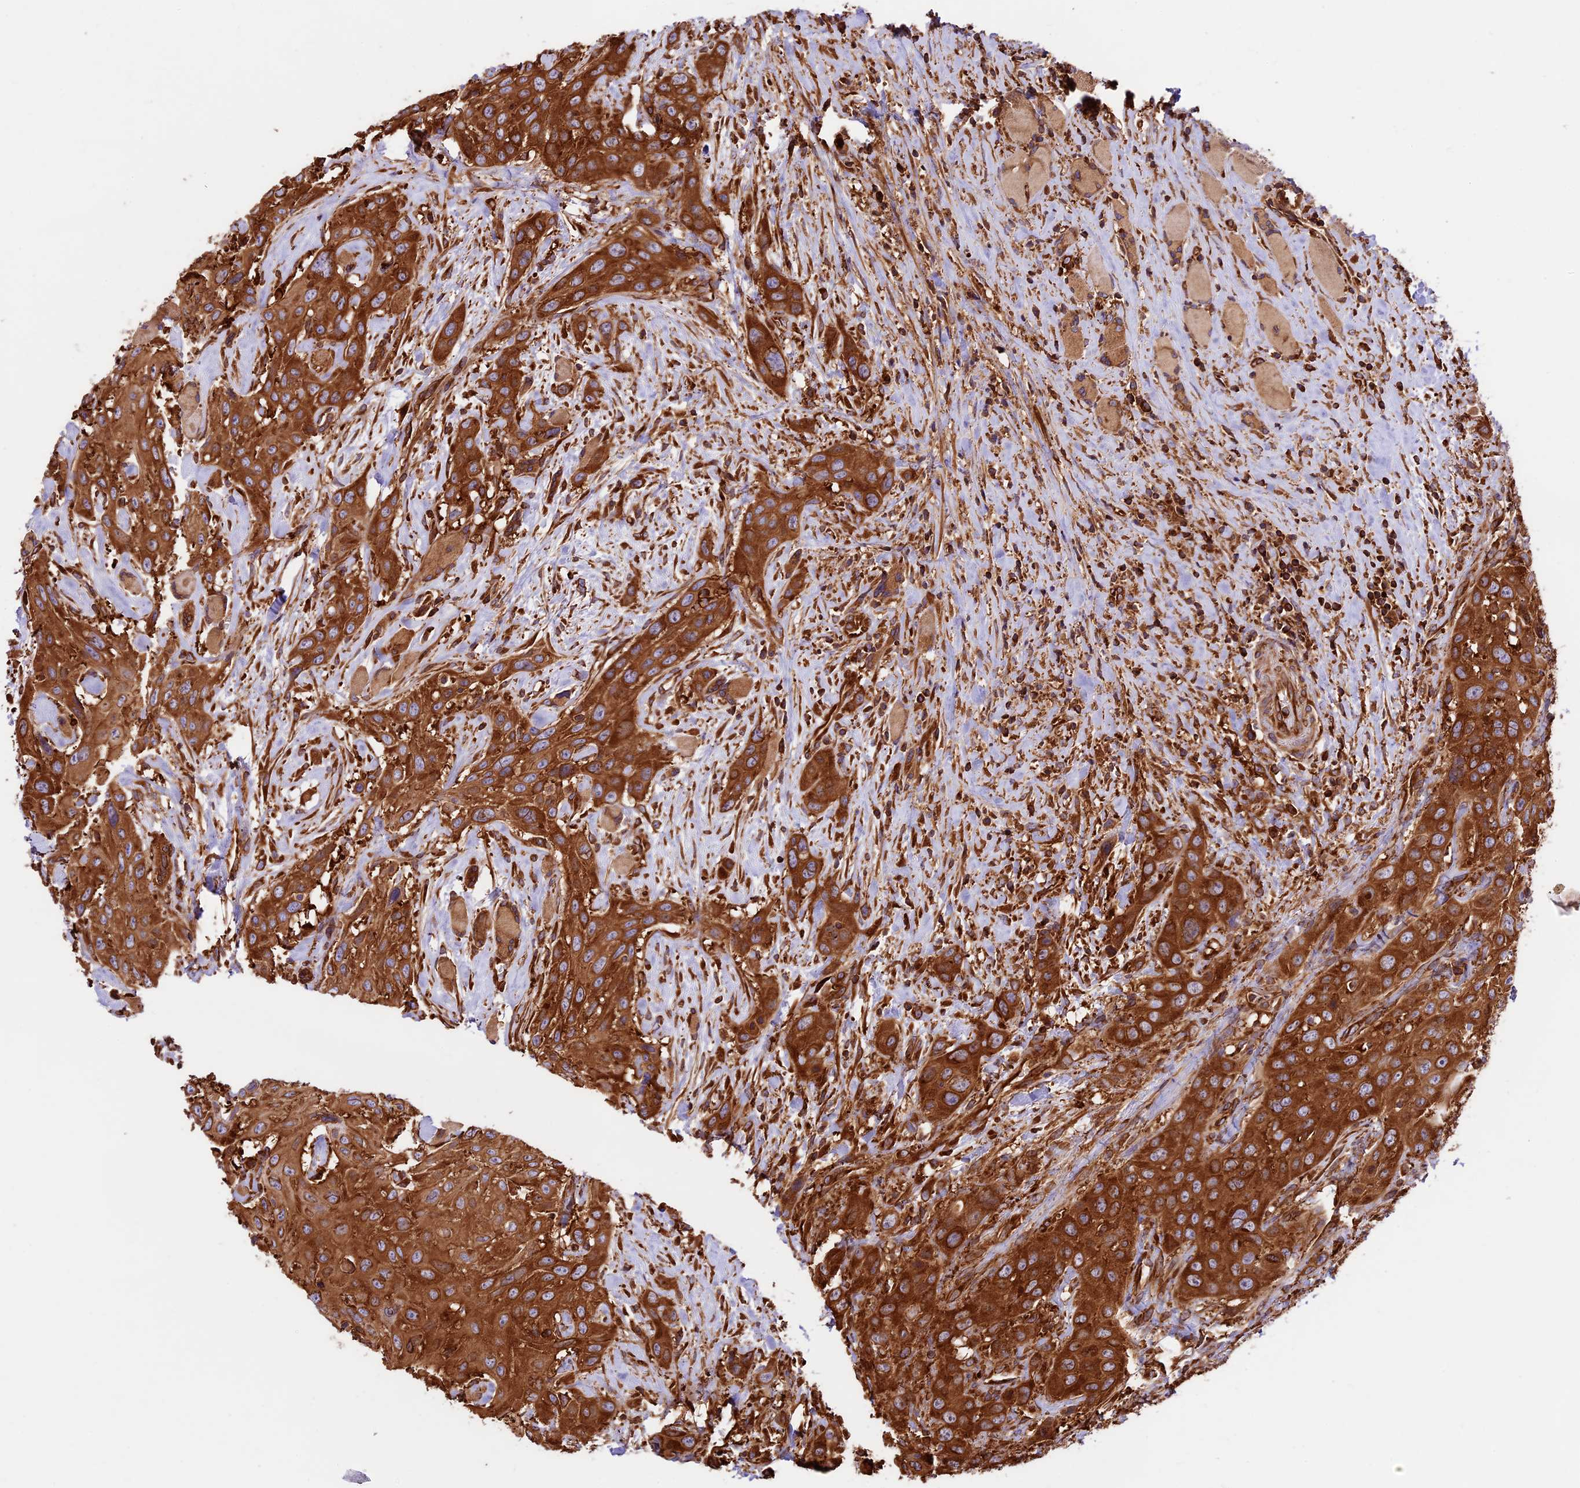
{"staining": {"intensity": "strong", "quantity": ">75%", "location": "cytoplasmic/membranous"}, "tissue": "head and neck cancer", "cell_type": "Tumor cells", "image_type": "cancer", "snomed": [{"axis": "morphology", "description": "Squamous cell carcinoma, NOS"}, {"axis": "topography", "description": "Head-Neck"}], "caption": "Head and neck cancer stained with a brown dye demonstrates strong cytoplasmic/membranous positive expression in about >75% of tumor cells.", "gene": "KARS1", "patient": {"sex": "male", "age": 81}}